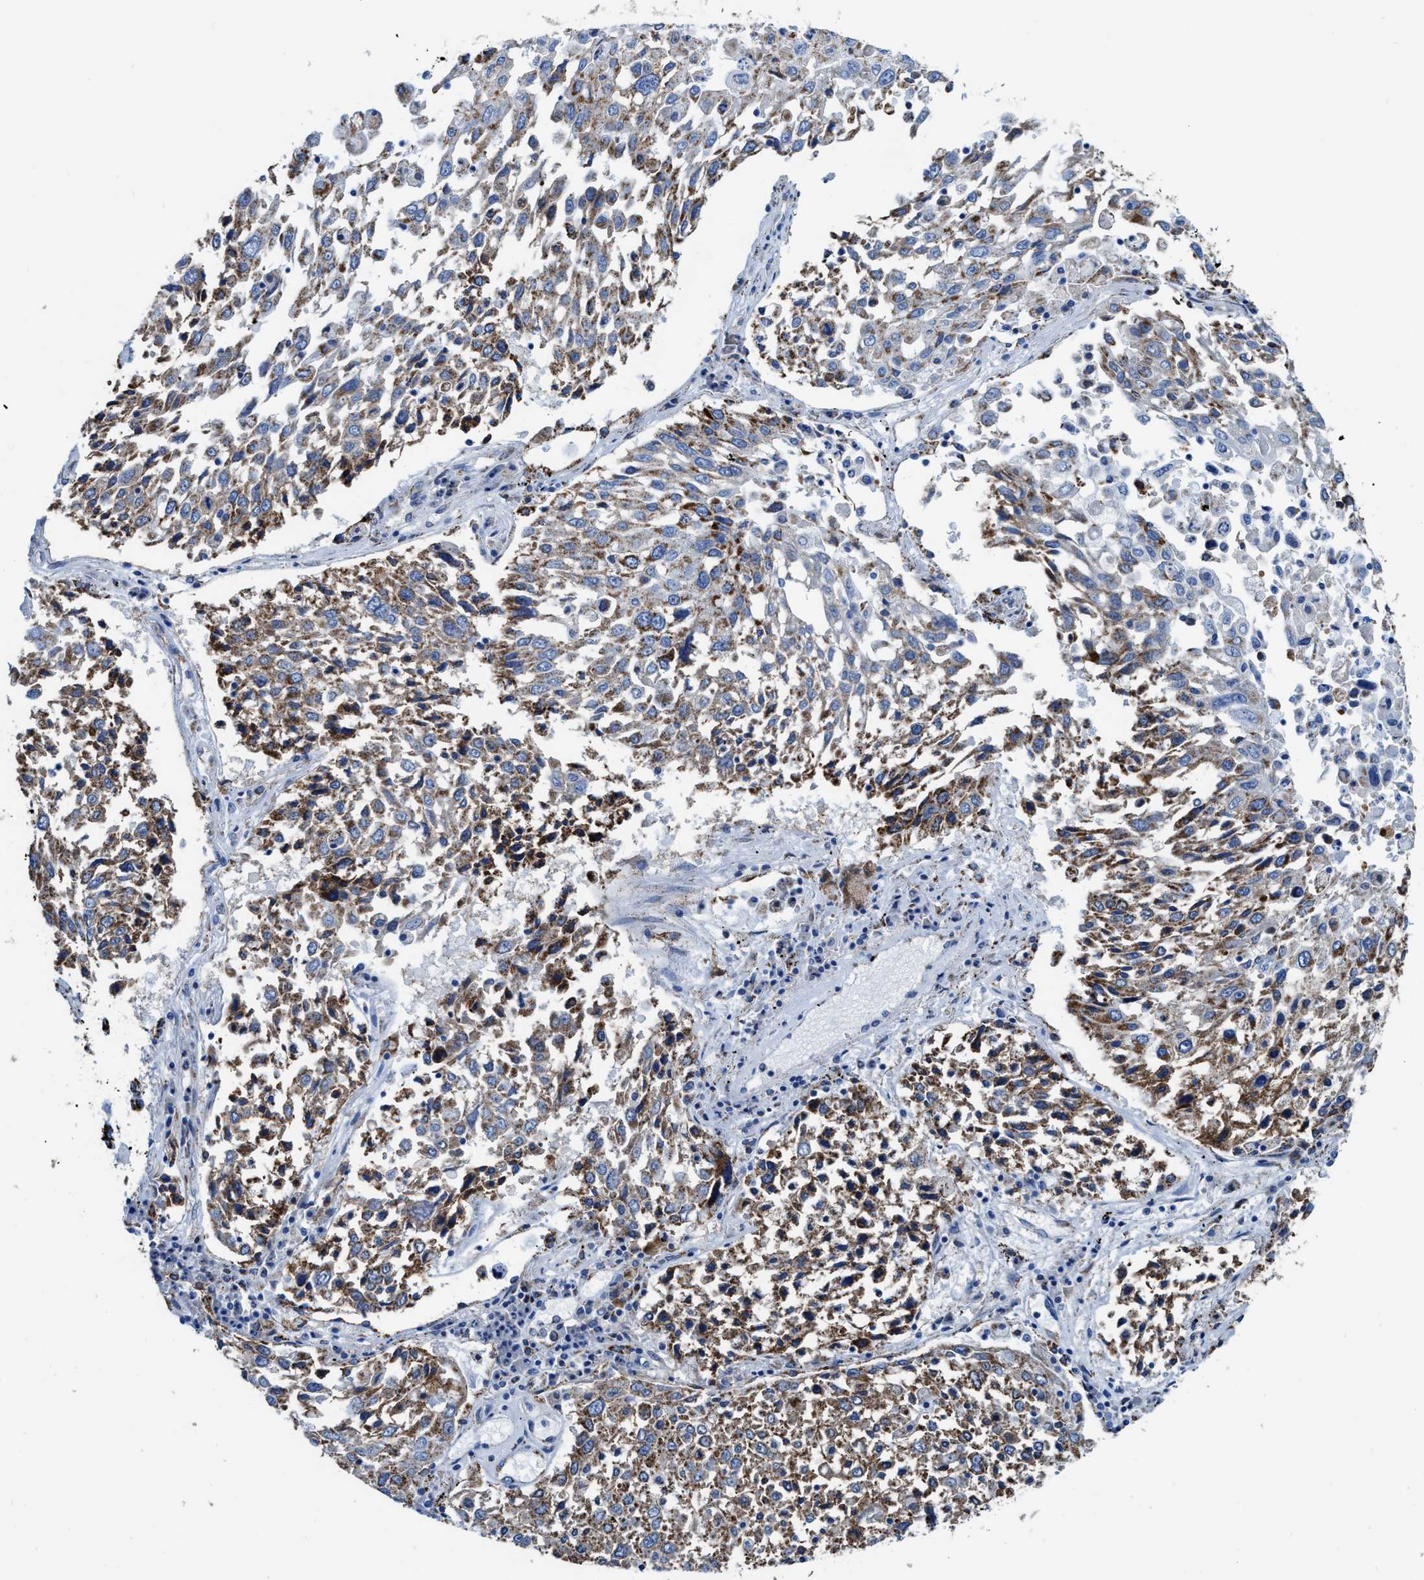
{"staining": {"intensity": "moderate", "quantity": ">75%", "location": "cytoplasmic/membranous"}, "tissue": "lung cancer", "cell_type": "Tumor cells", "image_type": "cancer", "snomed": [{"axis": "morphology", "description": "Squamous cell carcinoma, NOS"}, {"axis": "topography", "description": "Lung"}], "caption": "The photomicrograph reveals staining of squamous cell carcinoma (lung), revealing moderate cytoplasmic/membranous protein positivity (brown color) within tumor cells.", "gene": "ALDH1B1", "patient": {"sex": "male", "age": 65}}